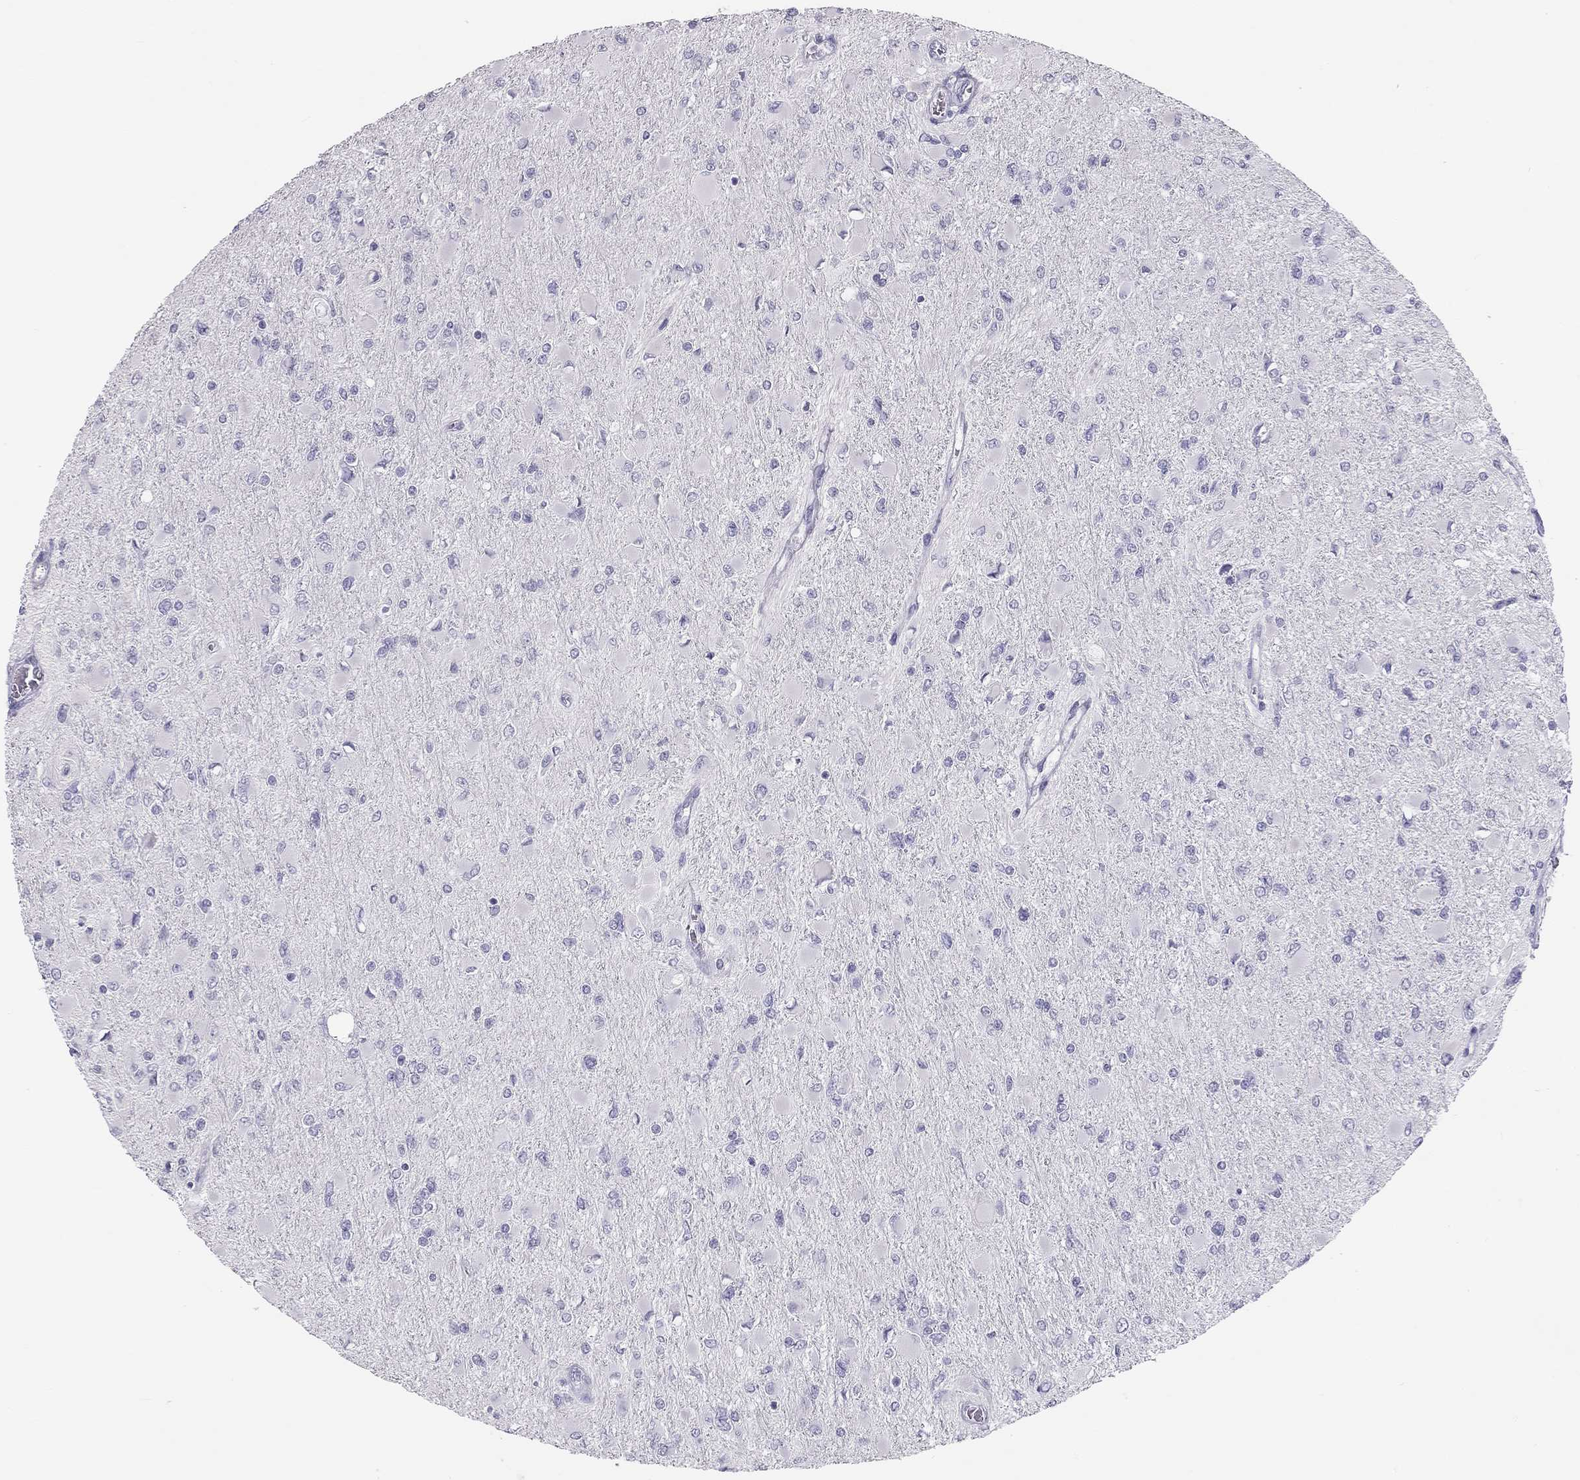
{"staining": {"intensity": "negative", "quantity": "none", "location": "none"}, "tissue": "glioma", "cell_type": "Tumor cells", "image_type": "cancer", "snomed": [{"axis": "morphology", "description": "Glioma, malignant, High grade"}, {"axis": "topography", "description": "Cerebral cortex"}], "caption": "The micrograph demonstrates no staining of tumor cells in glioma. (DAB (3,3'-diaminobenzidine) immunohistochemistry, high magnification).", "gene": "KLRG1", "patient": {"sex": "female", "age": 36}}